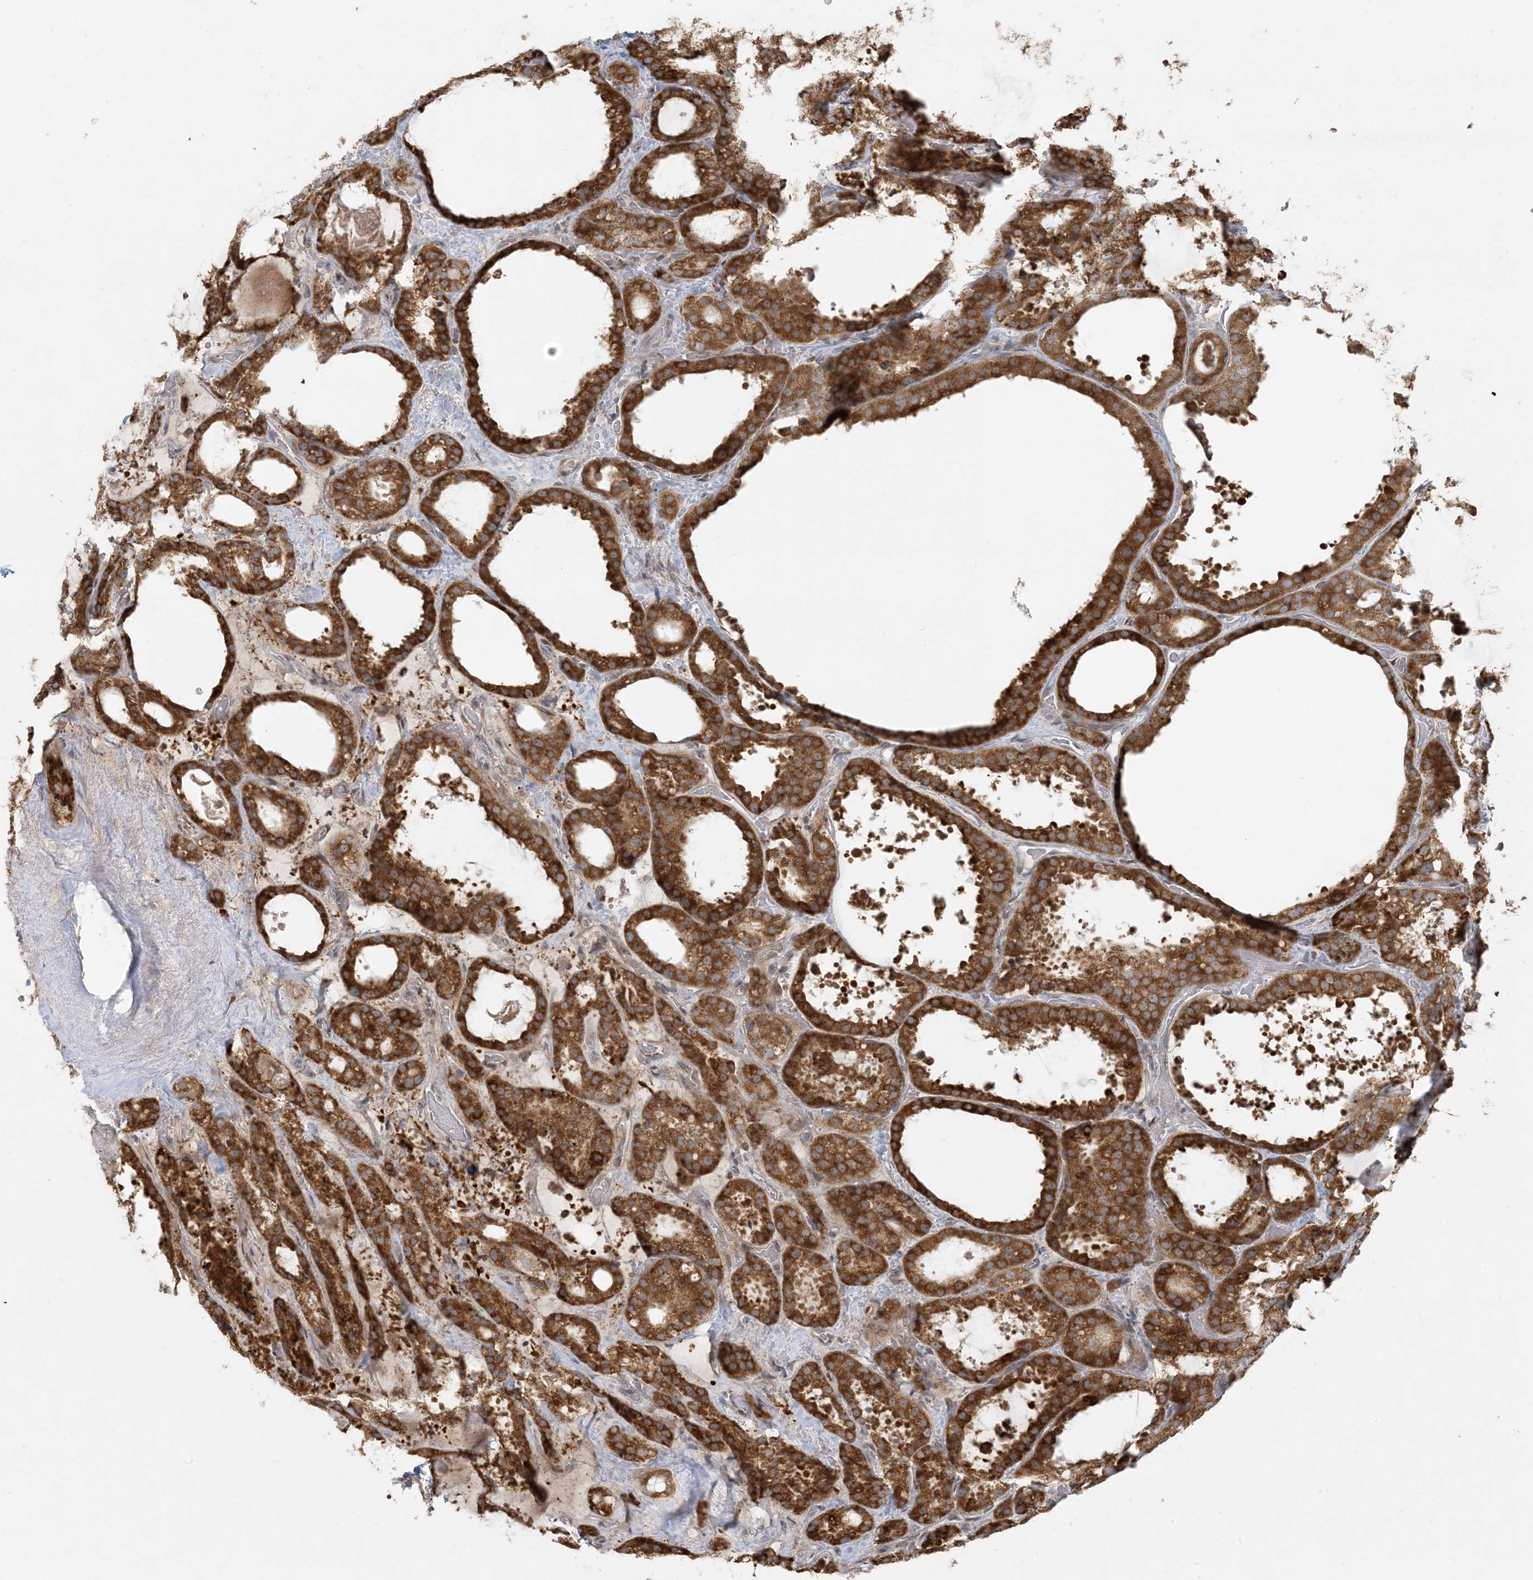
{"staining": {"intensity": "moderate", "quantity": ">75%", "location": "cytoplasmic/membranous"}, "tissue": "thyroid cancer", "cell_type": "Tumor cells", "image_type": "cancer", "snomed": [{"axis": "morphology", "description": "Papillary adenocarcinoma, NOS"}, {"axis": "topography", "description": "Thyroid gland"}], "caption": "Papillary adenocarcinoma (thyroid) tissue exhibits moderate cytoplasmic/membranous positivity in about >75% of tumor cells, visualized by immunohistochemistry.", "gene": "HACL1", "patient": {"sex": "male", "age": 77}}